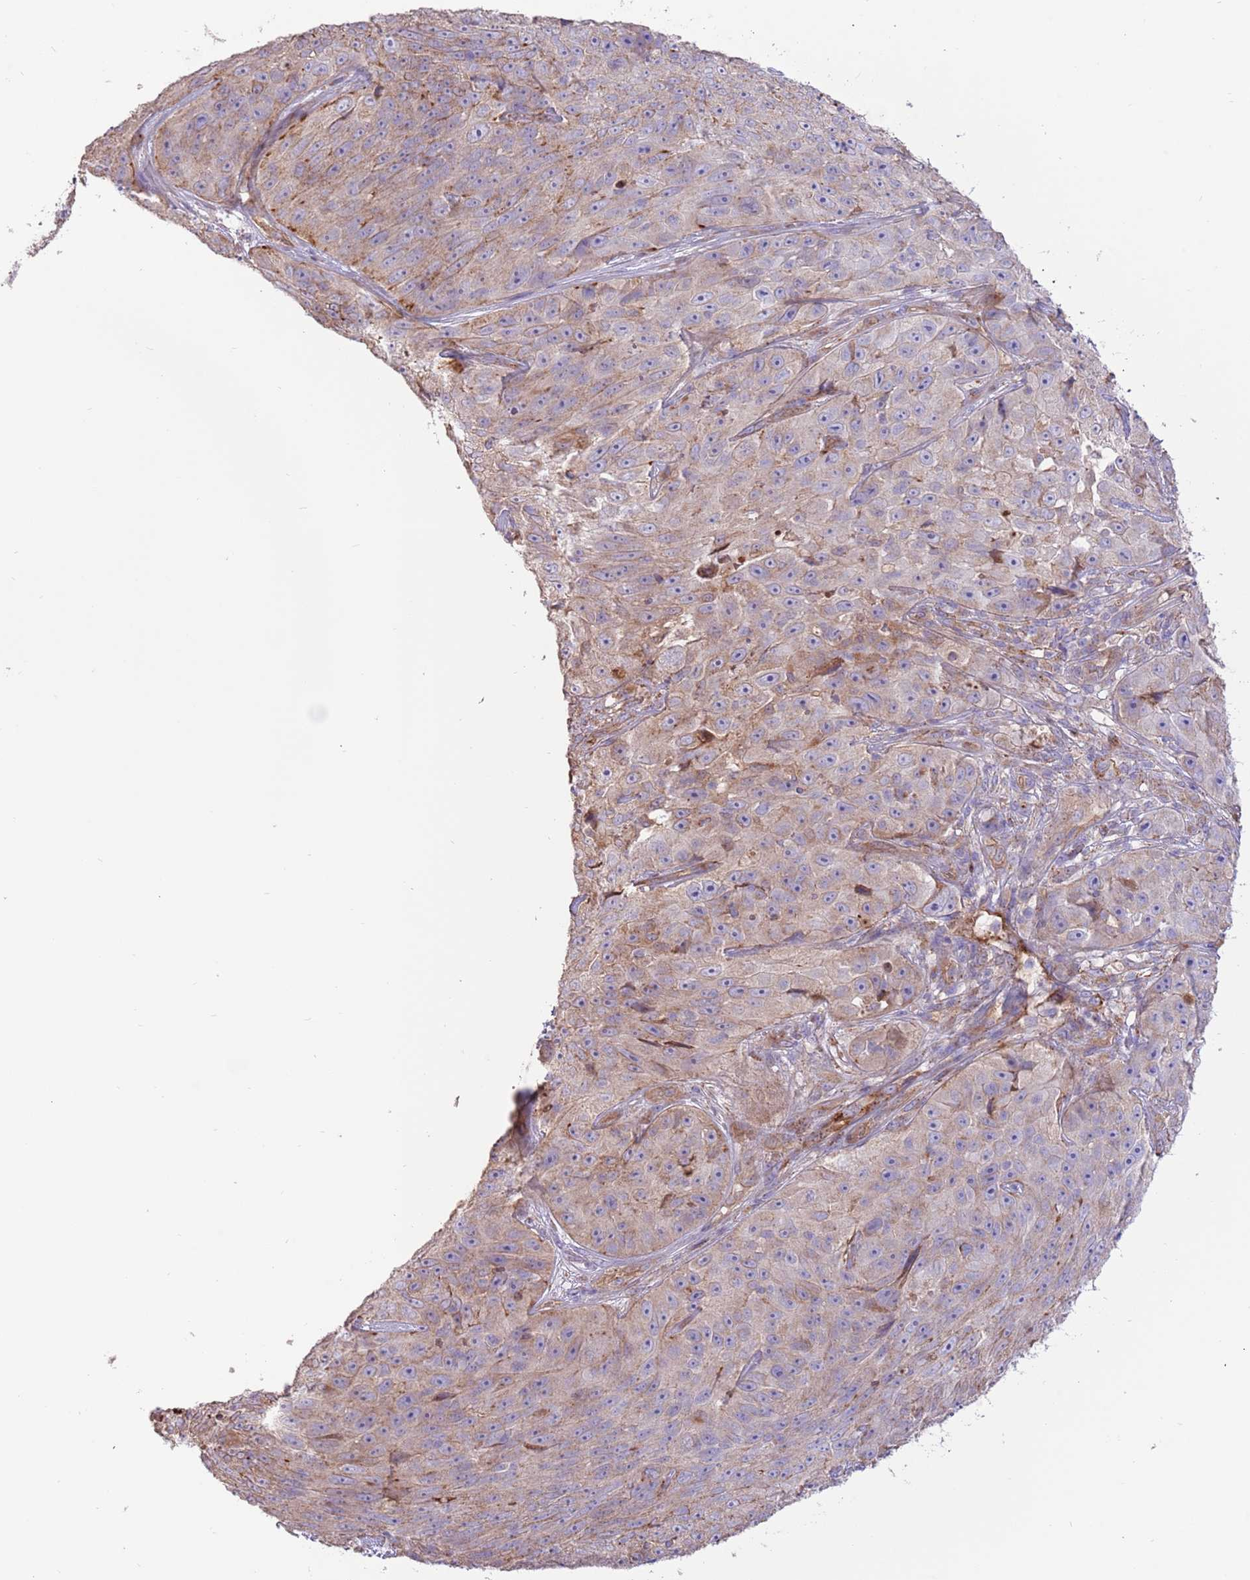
{"staining": {"intensity": "weak", "quantity": "25%-75%", "location": "cytoplasmic/membranous"}, "tissue": "skin cancer", "cell_type": "Tumor cells", "image_type": "cancer", "snomed": [{"axis": "morphology", "description": "Squamous cell carcinoma, NOS"}, {"axis": "topography", "description": "Skin"}], "caption": "This photomicrograph displays IHC staining of human skin cancer (squamous cell carcinoma), with low weak cytoplasmic/membranous positivity in about 25%-75% of tumor cells.", "gene": "DOCK6", "patient": {"sex": "female", "age": 87}}